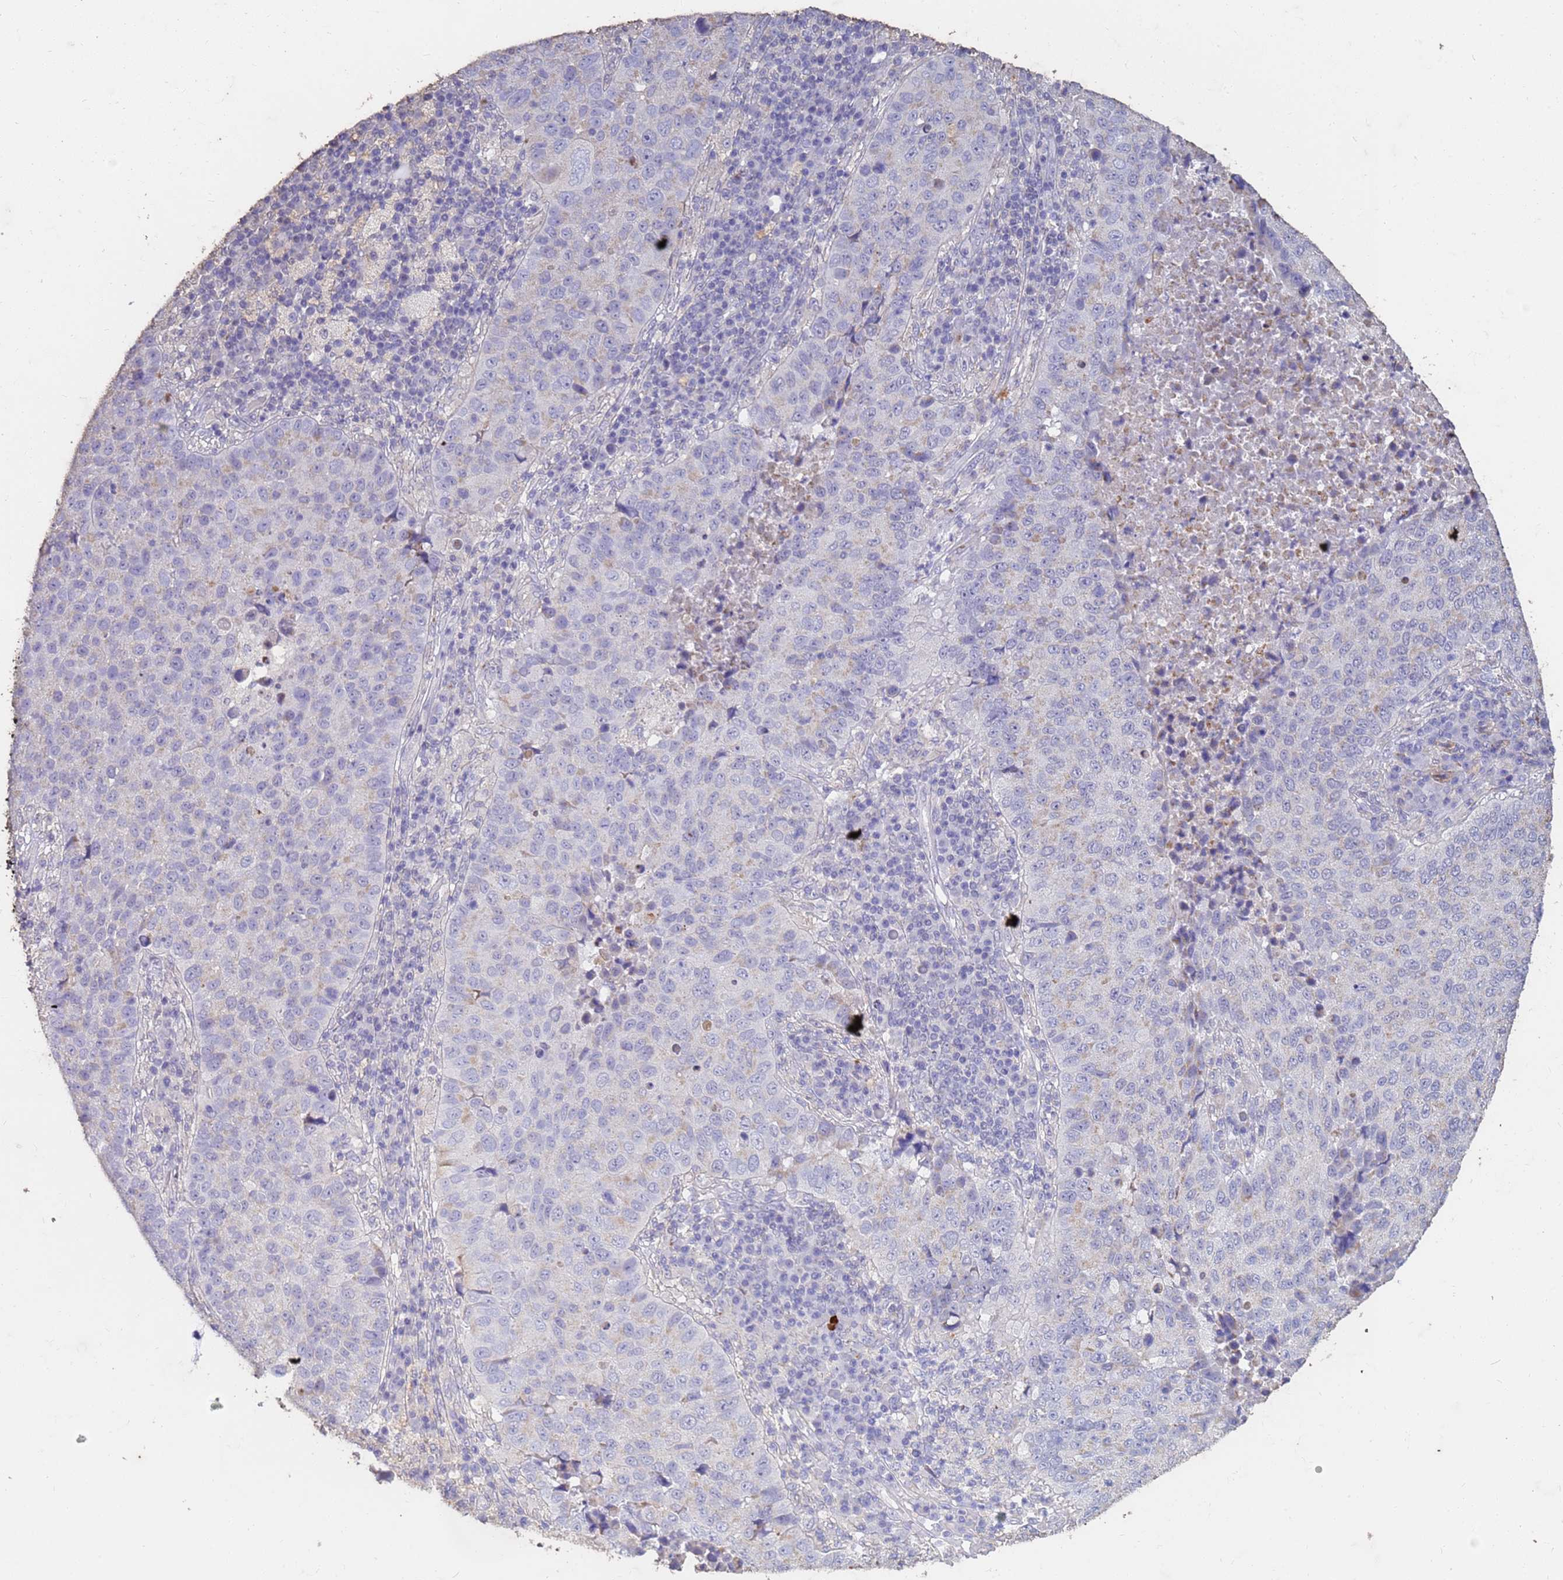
{"staining": {"intensity": "negative", "quantity": "none", "location": "none"}, "tissue": "lung cancer", "cell_type": "Tumor cells", "image_type": "cancer", "snomed": [{"axis": "morphology", "description": "Squamous cell carcinoma, NOS"}, {"axis": "topography", "description": "Lung"}], "caption": "High magnification brightfield microscopy of lung squamous cell carcinoma stained with DAB (3,3'-diaminobenzidine) (brown) and counterstained with hematoxylin (blue): tumor cells show no significant positivity. The staining was performed using DAB to visualize the protein expression in brown, while the nuclei were stained in blue with hematoxylin (Magnification: 20x).", "gene": "SLC25A15", "patient": {"sex": "male", "age": 73}}